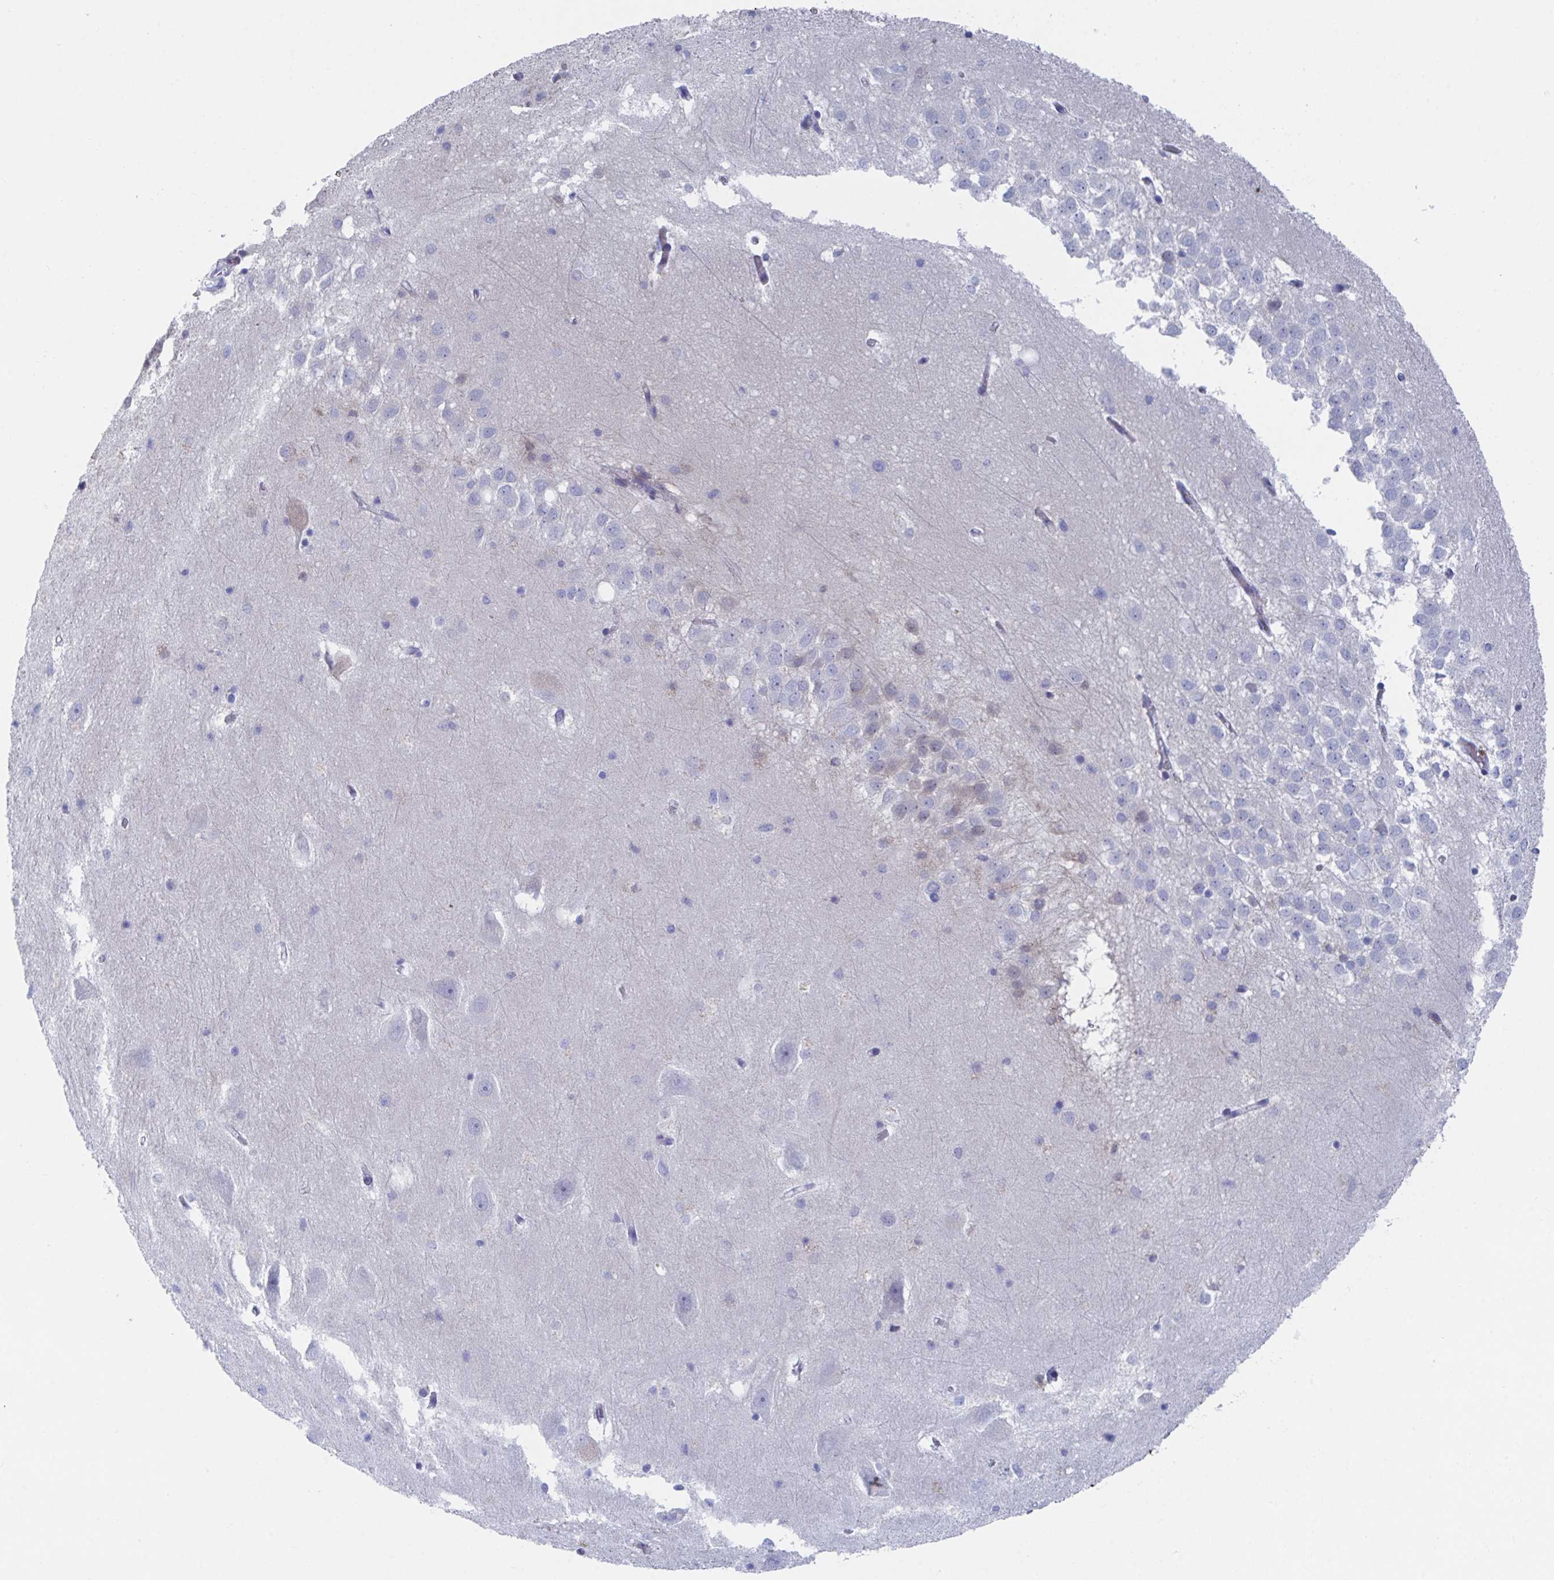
{"staining": {"intensity": "negative", "quantity": "none", "location": "none"}, "tissue": "hippocampus", "cell_type": "Glial cells", "image_type": "normal", "snomed": [{"axis": "morphology", "description": "Normal tissue, NOS"}, {"axis": "topography", "description": "Hippocampus"}], "caption": "A histopathology image of hippocampus stained for a protein demonstrates no brown staining in glial cells.", "gene": "TNFAIP6", "patient": {"sex": "male", "age": 58}}